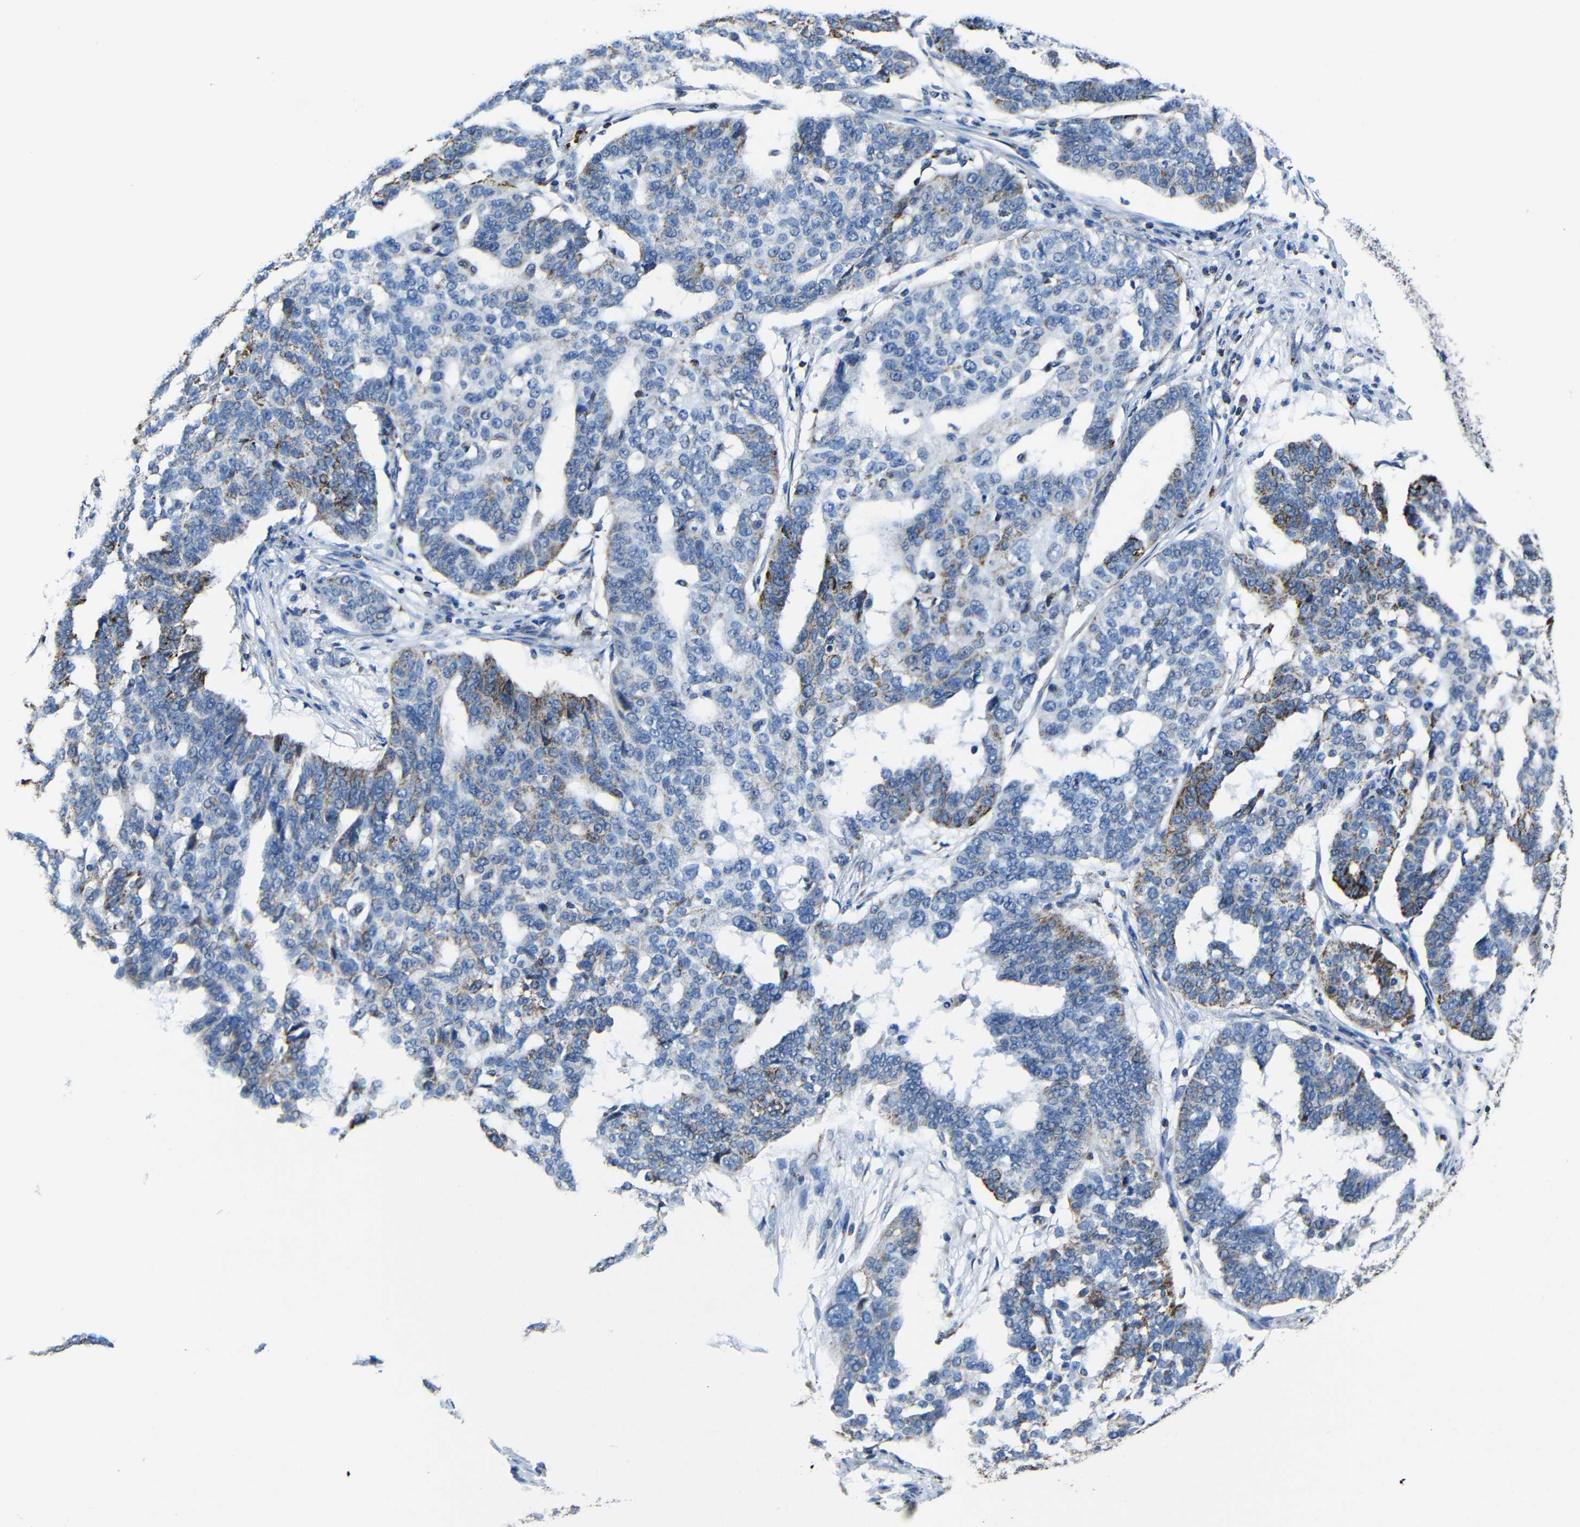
{"staining": {"intensity": "moderate", "quantity": "<25%", "location": "cytoplasmic/membranous"}, "tissue": "ovarian cancer", "cell_type": "Tumor cells", "image_type": "cancer", "snomed": [{"axis": "morphology", "description": "Cystadenocarcinoma, serous, NOS"}, {"axis": "topography", "description": "Ovary"}], "caption": "Immunohistochemistry (DAB (3,3'-diaminobenzidine)) staining of ovarian serous cystadenocarcinoma shows moderate cytoplasmic/membranous protein expression in approximately <25% of tumor cells.", "gene": "CA5B", "patient": {"sex": "female", "age": 59}}